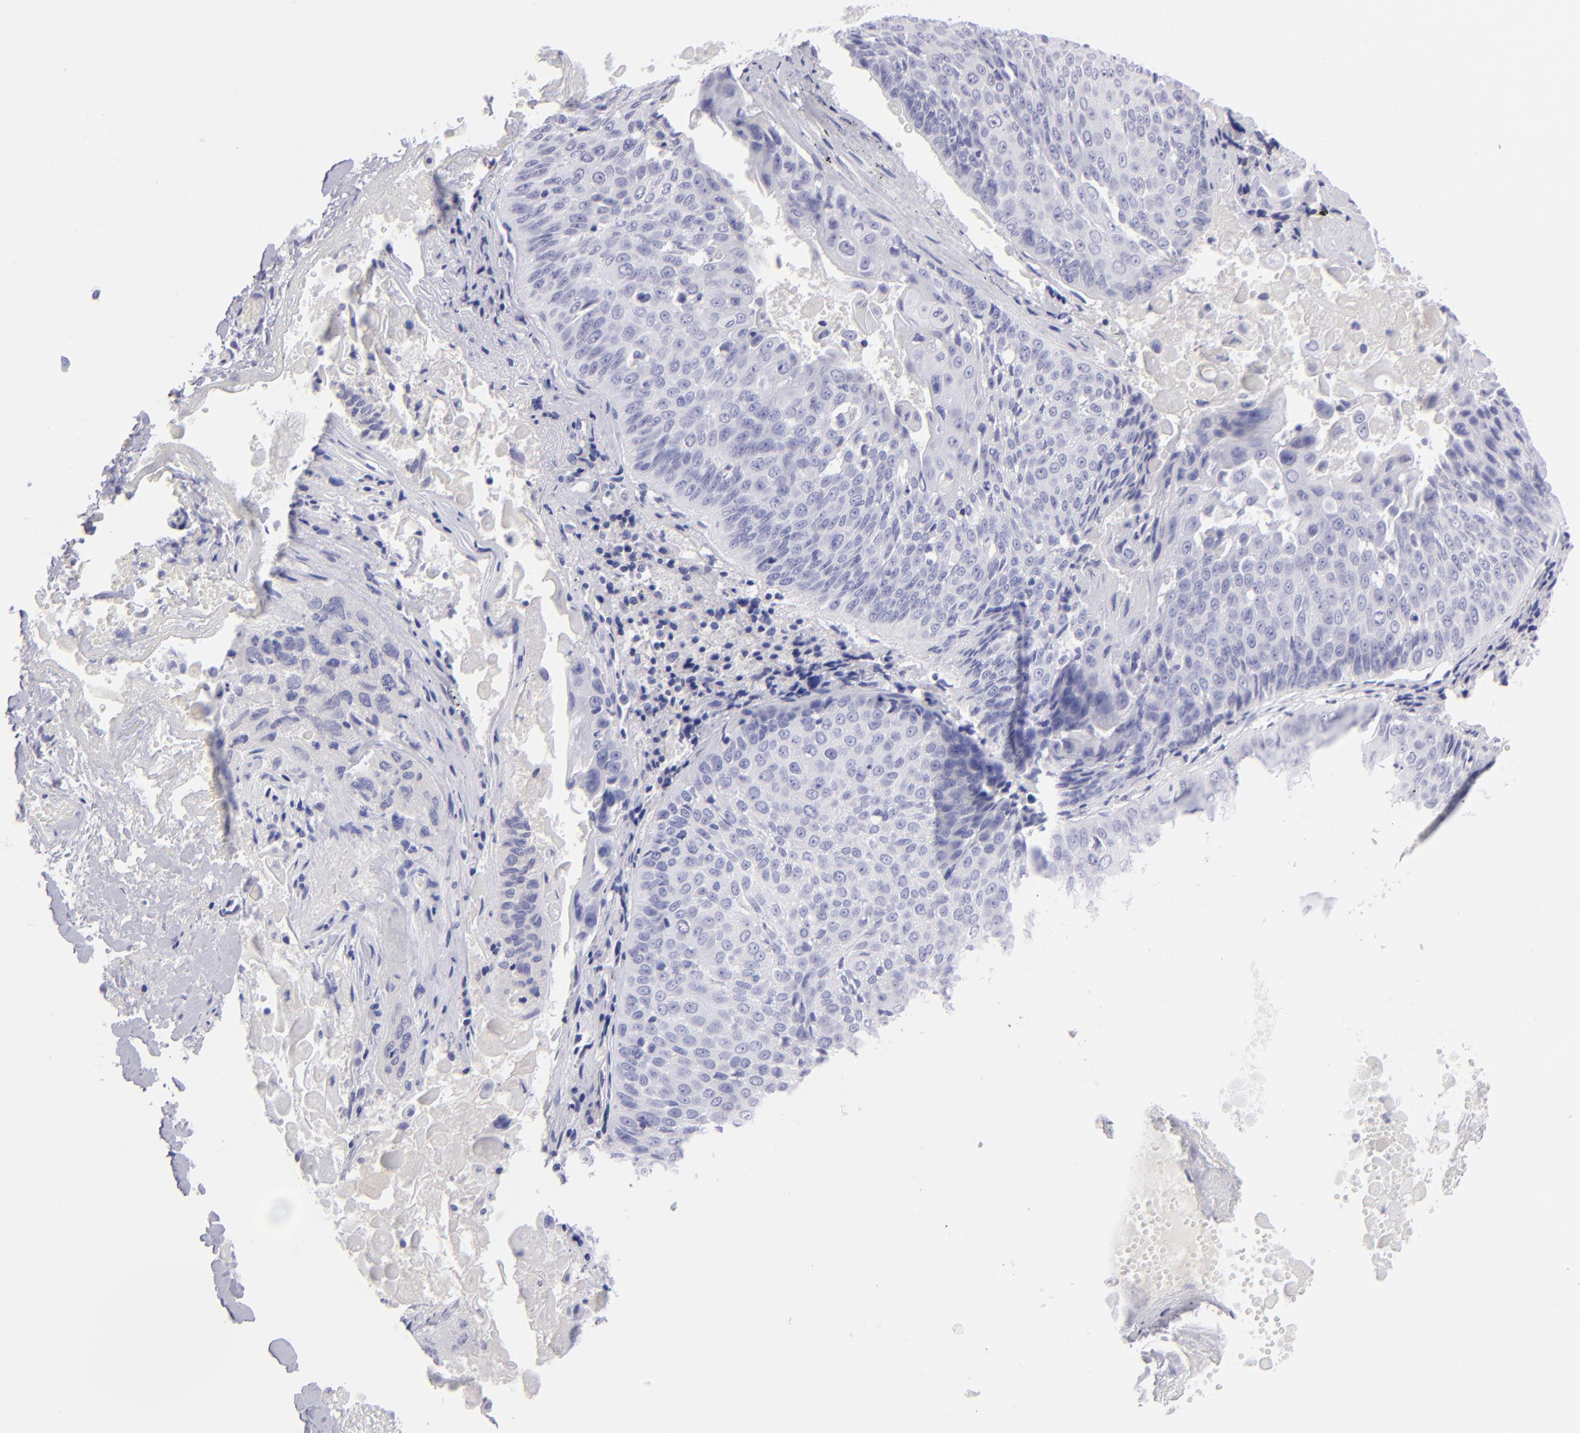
{"staining": {"intensity": "negative", "quantity": "none", "location": "none"}, "tissue": "lung cancer", "cell_type": "Tumor cells", "image_type": "cancer", "snomed": [{"axis": "morphology", "description": "Adenocarcinoma, NOS"}, {"axis": "topography", "description": "Lung"}], "caption": "A histopathology image of human lung cancer is negative for staining in tumor cells. The staining is performed using DAB brown chromogen with nuclei counter-stained in using hematoxylin.", "gene": "SLC1A2", "patient": {"sex": "male", "age": 60}}